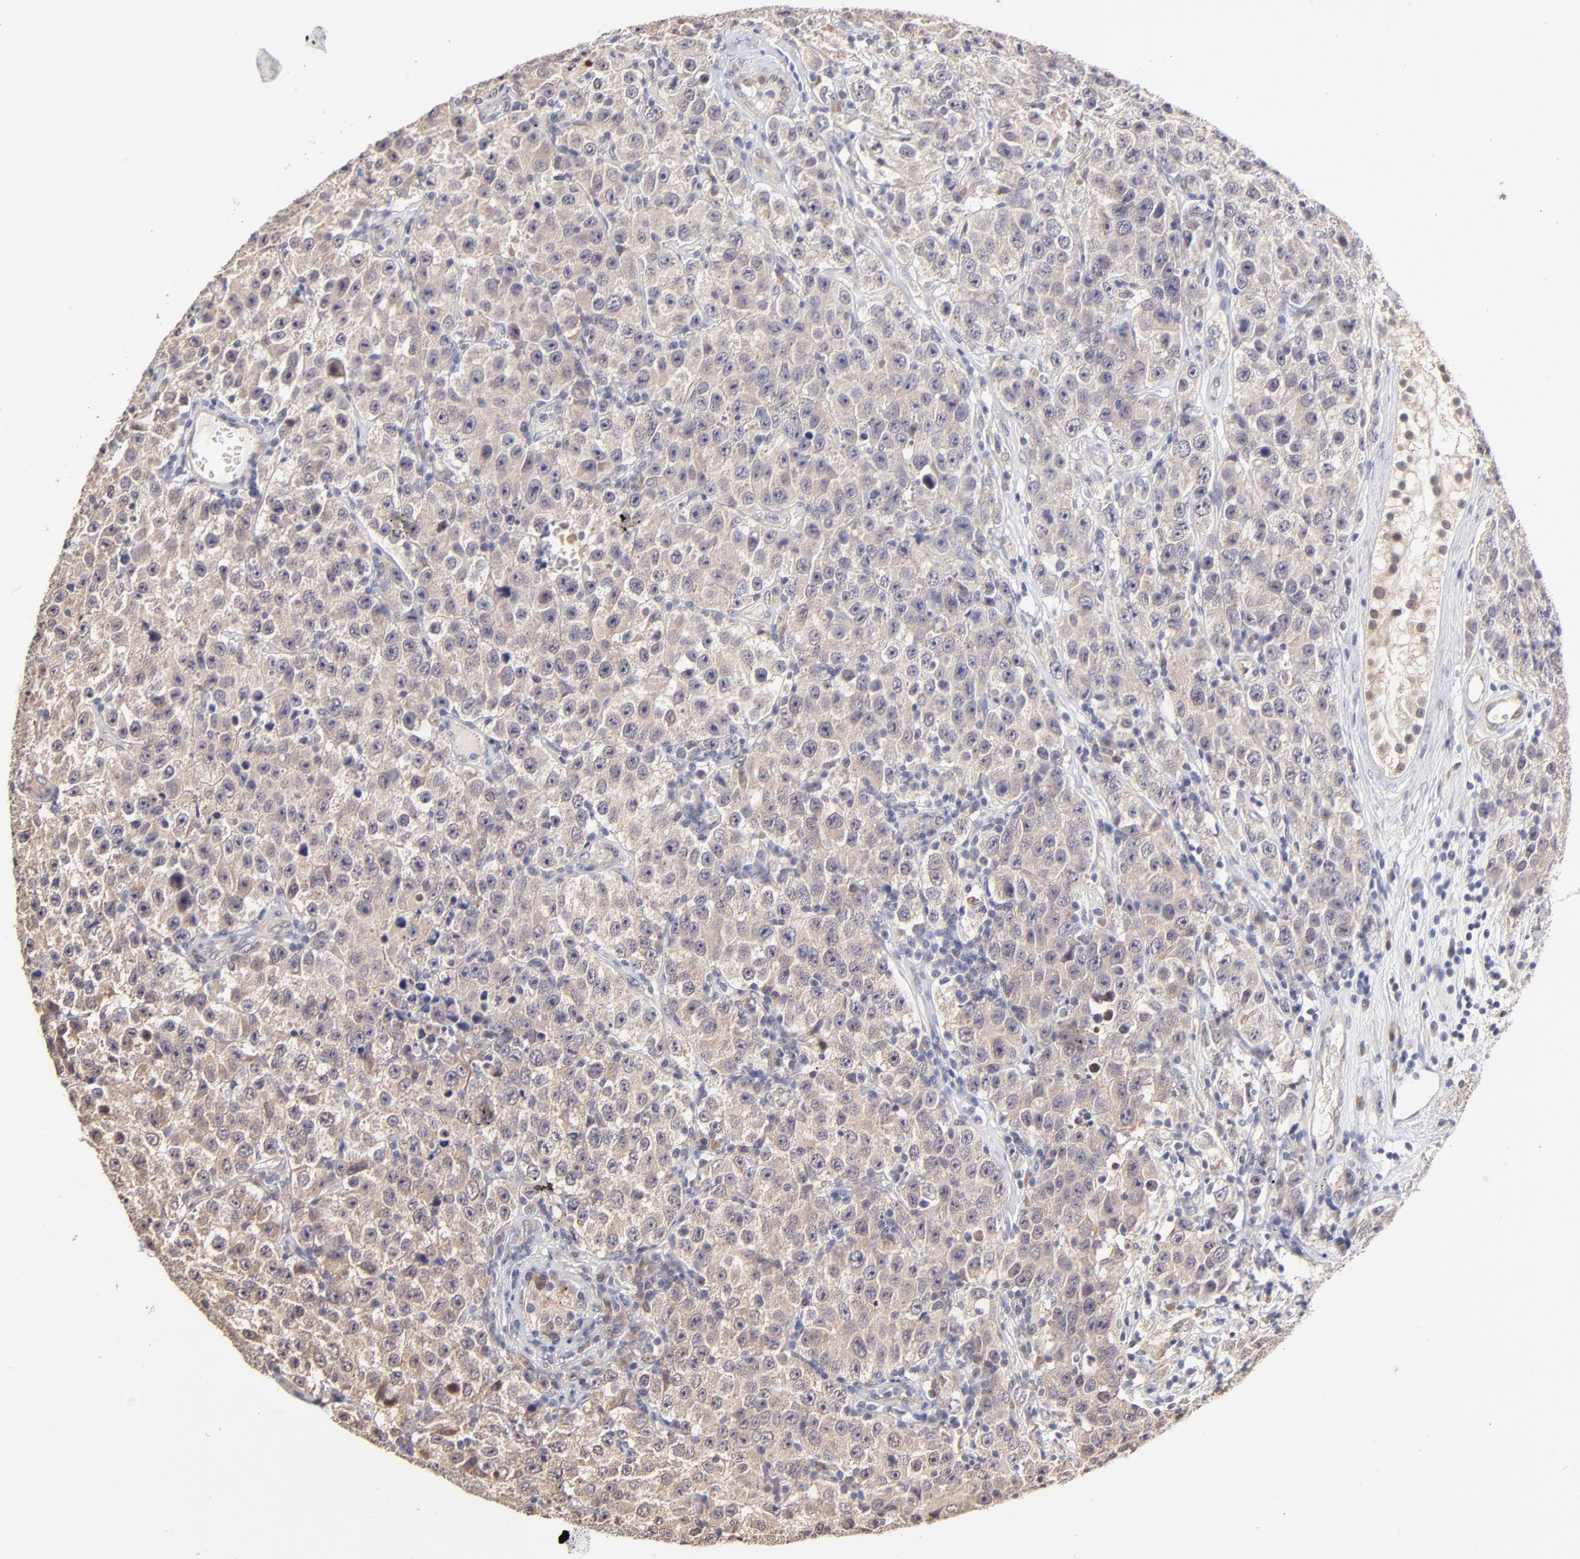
{"staining": {"intensity": "weak", "quantity": ">75%", "location": "cytoplasmic/membranous"}, "tissue": "testis cancer", "cell_type": "Tumor cells", "image_type": "cancer", "snomed": [{"axis": "morphology", "description": "Seminoma, NOS"}, {"axis": "topography", "description": "Testis"}], "caption": "This image reveals testis cancer stained with immunohistochemistry (IHC) to label a protein in brown. The cytoplasmic/membranous of tumor cells show weak positivity for the protein. Nuclei are counter-stained blue.", "gene": "ZNF10", "patient": {"sex": "male", "age": 52}}